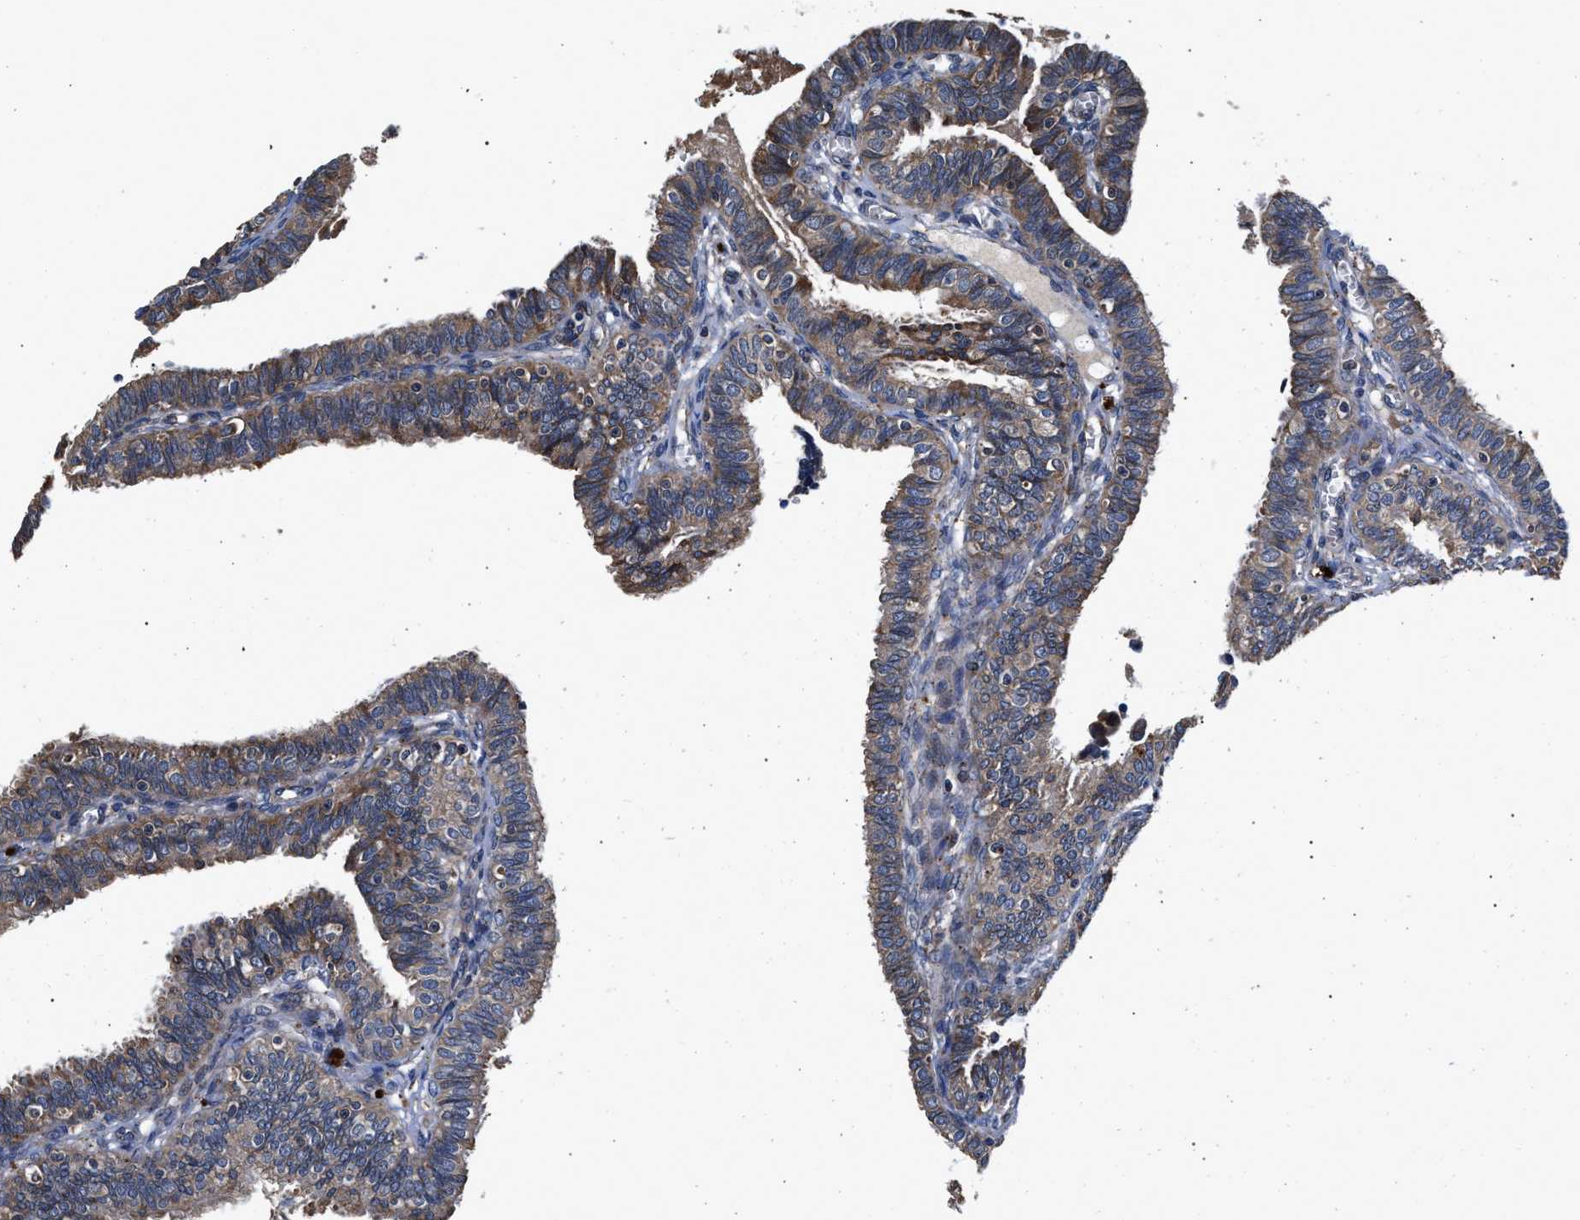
{"staining": {"intensity": "strong", "quantity": "25%-75%", "location": "cytoplasmic/membranous"}, "tissue": "fallopian tube", "cell_type": "Glandular cells", "image_type": "normal", "snomed": [{"axis": "morphology", "description": "Normal tissue, NOS"}, {"axis": "topography", "description": "Fallopian tube"}], "caption": "The histopathology image exhibits immunohistochemical staining of unremarkable fallopian tube. There is strong cytoplasmic/membranous staining is identified in about 25%-75% of glandular cells.", "gene": "NFKB2", "patient": {"sex": "female", "age": 46}}